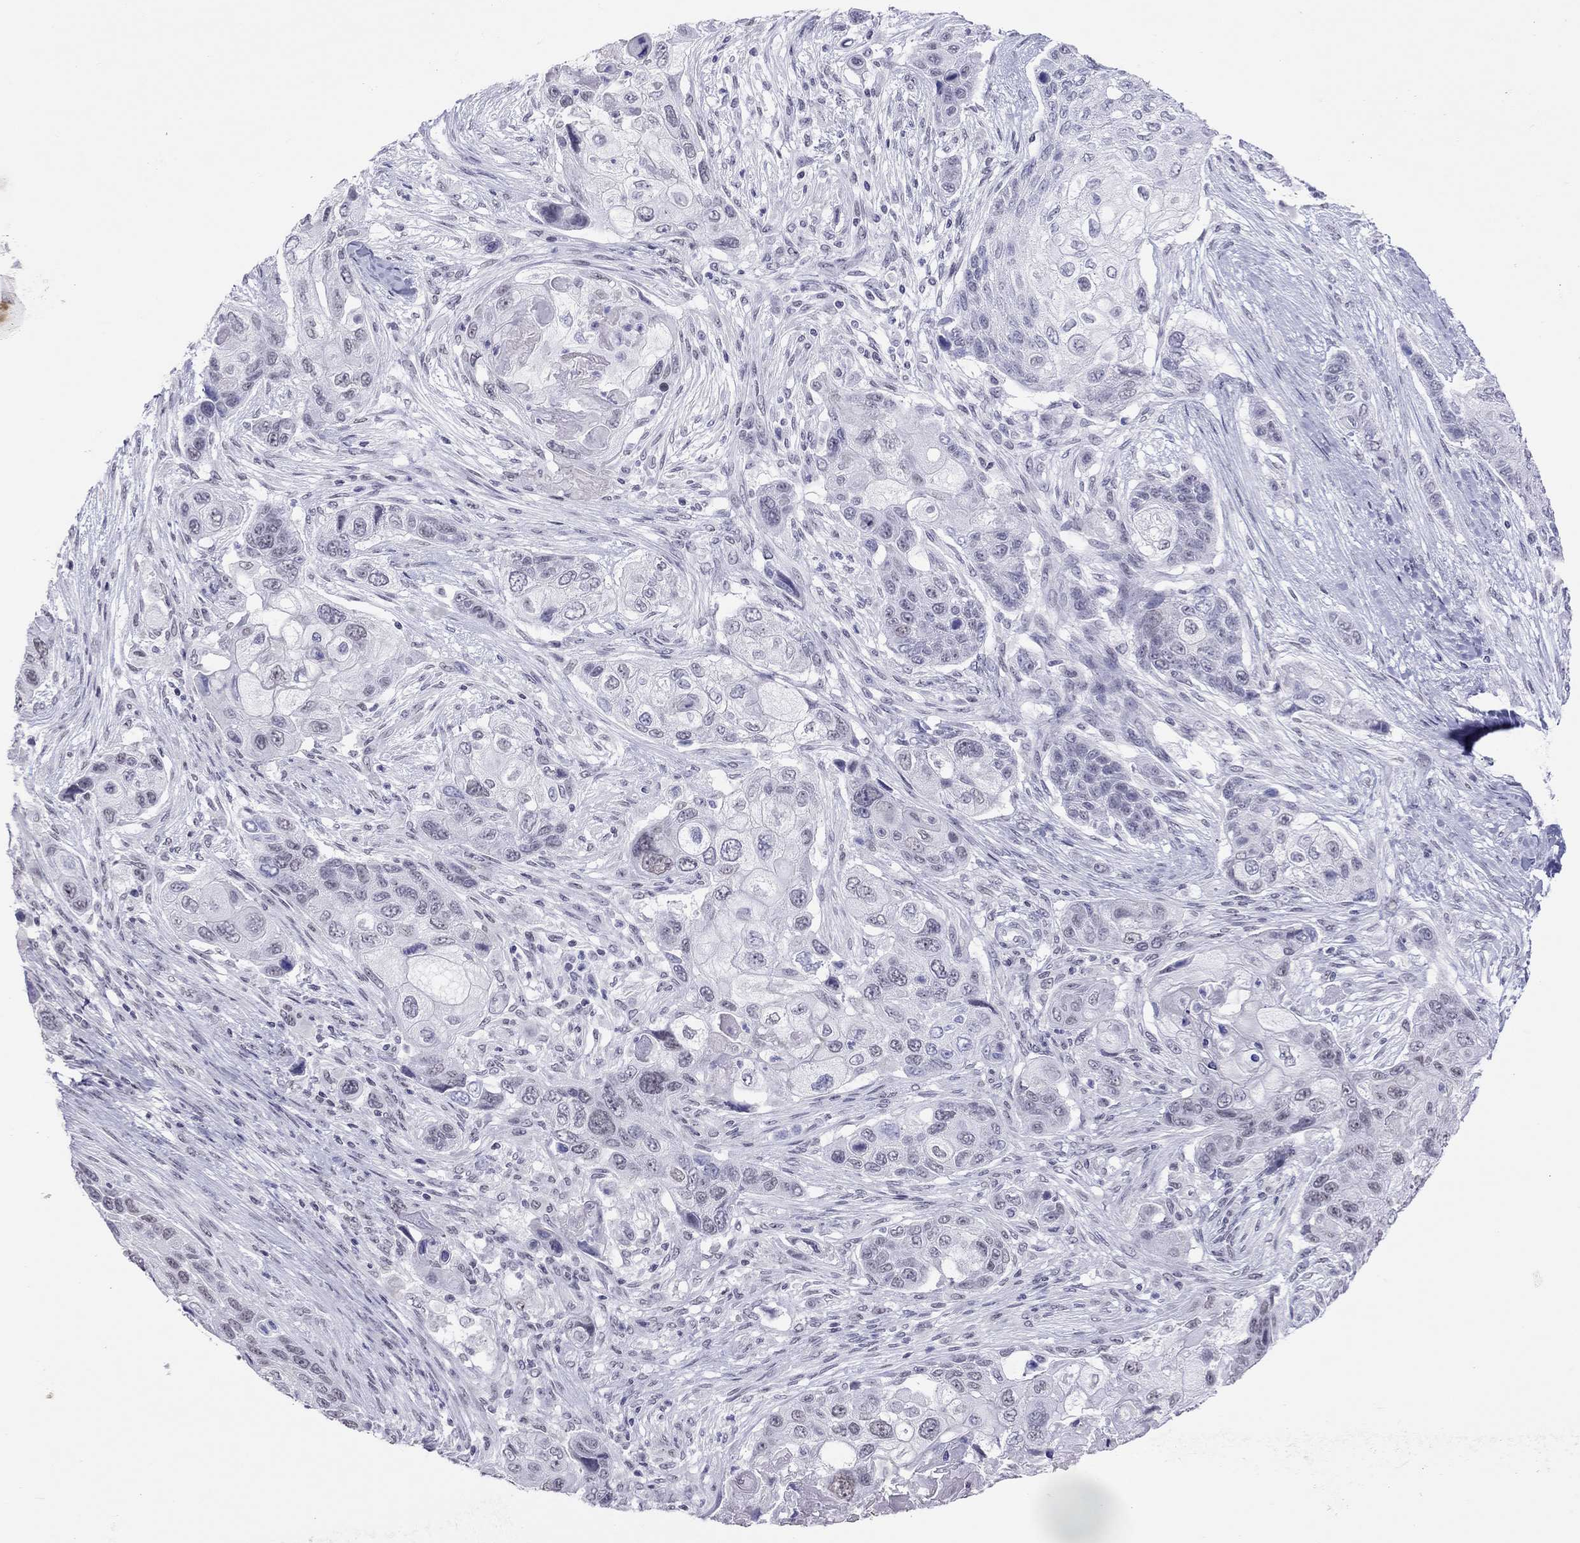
{"staining": {"intensity": "negative", "quantity": "none", "location": "none"}, "tissue": "lung cancer", "cell_type": "Tumor cells", "image_type": "cancer", "snomed": [{"axis": "morphology", "description": "Squamous cell carcinoma, NOS"}, {"axis": "topography", "description": "Lung"}], "caption": "Human lung cancer (squamous cell carcinoma) stained for a protein using immunohistochemistry (IHC) demonstrates no positivity in tumor cells.", "gene": "JHY", "patient": {"sex": "male", "age": 69}}